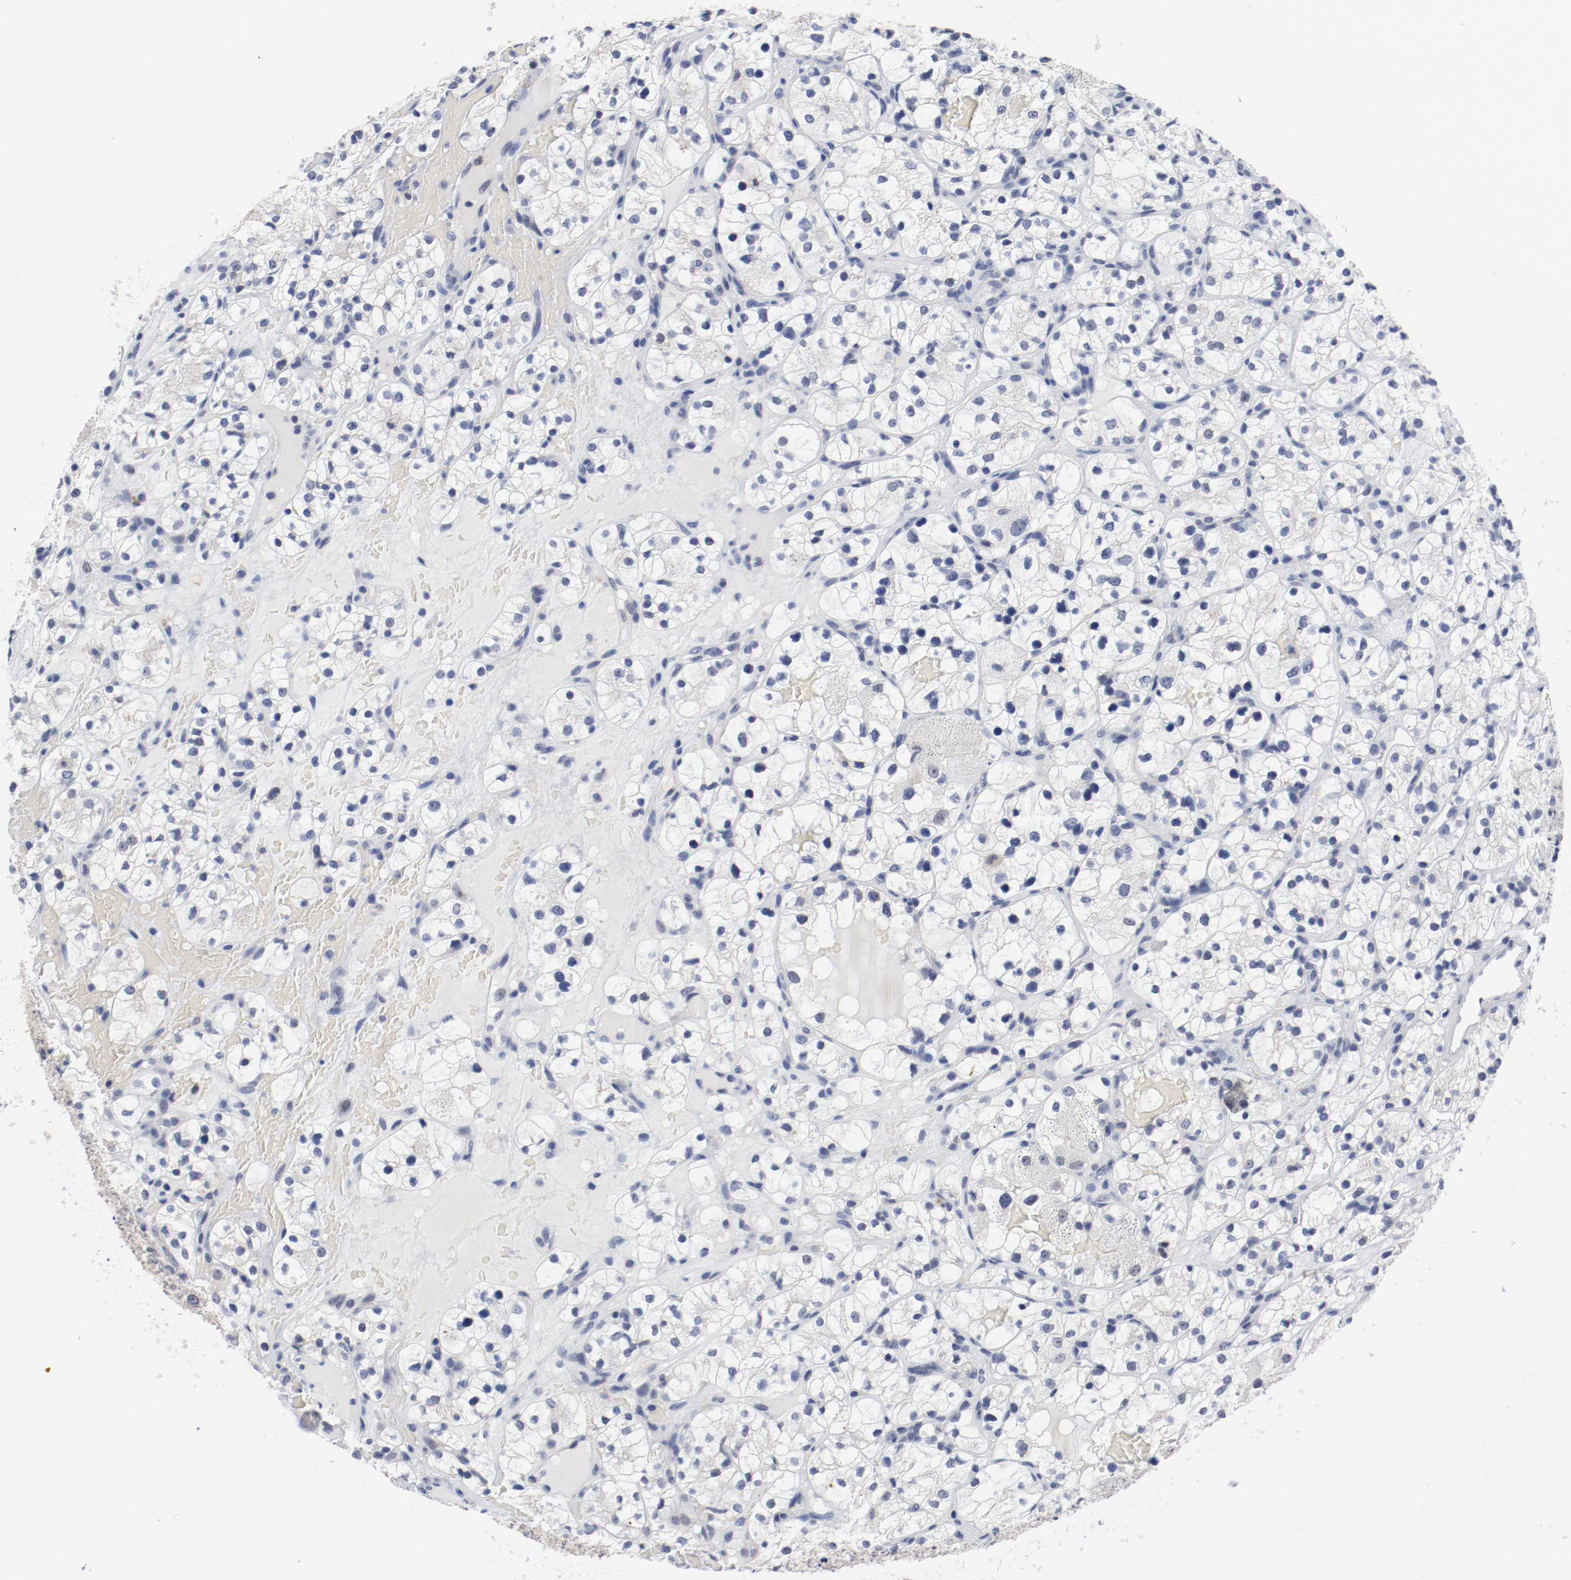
{"staining": {"intensity": "negative", "quantity": "none", "location": "none"}, "tissue": "renal cancer", "cell_type": "Tumor cells", "image_type": "cancer", "snomed": [{"axis": "morphology", "description": "Adenocarcinoma, NOS"}, {"axis": "topography", "description": "Kidney"}], "caption": "Tumor cells show no significant expression in renal cancer (adenocarcinoma).", "gene": "ANKLE2", "patient": {"sex": "female", "age": 60}}